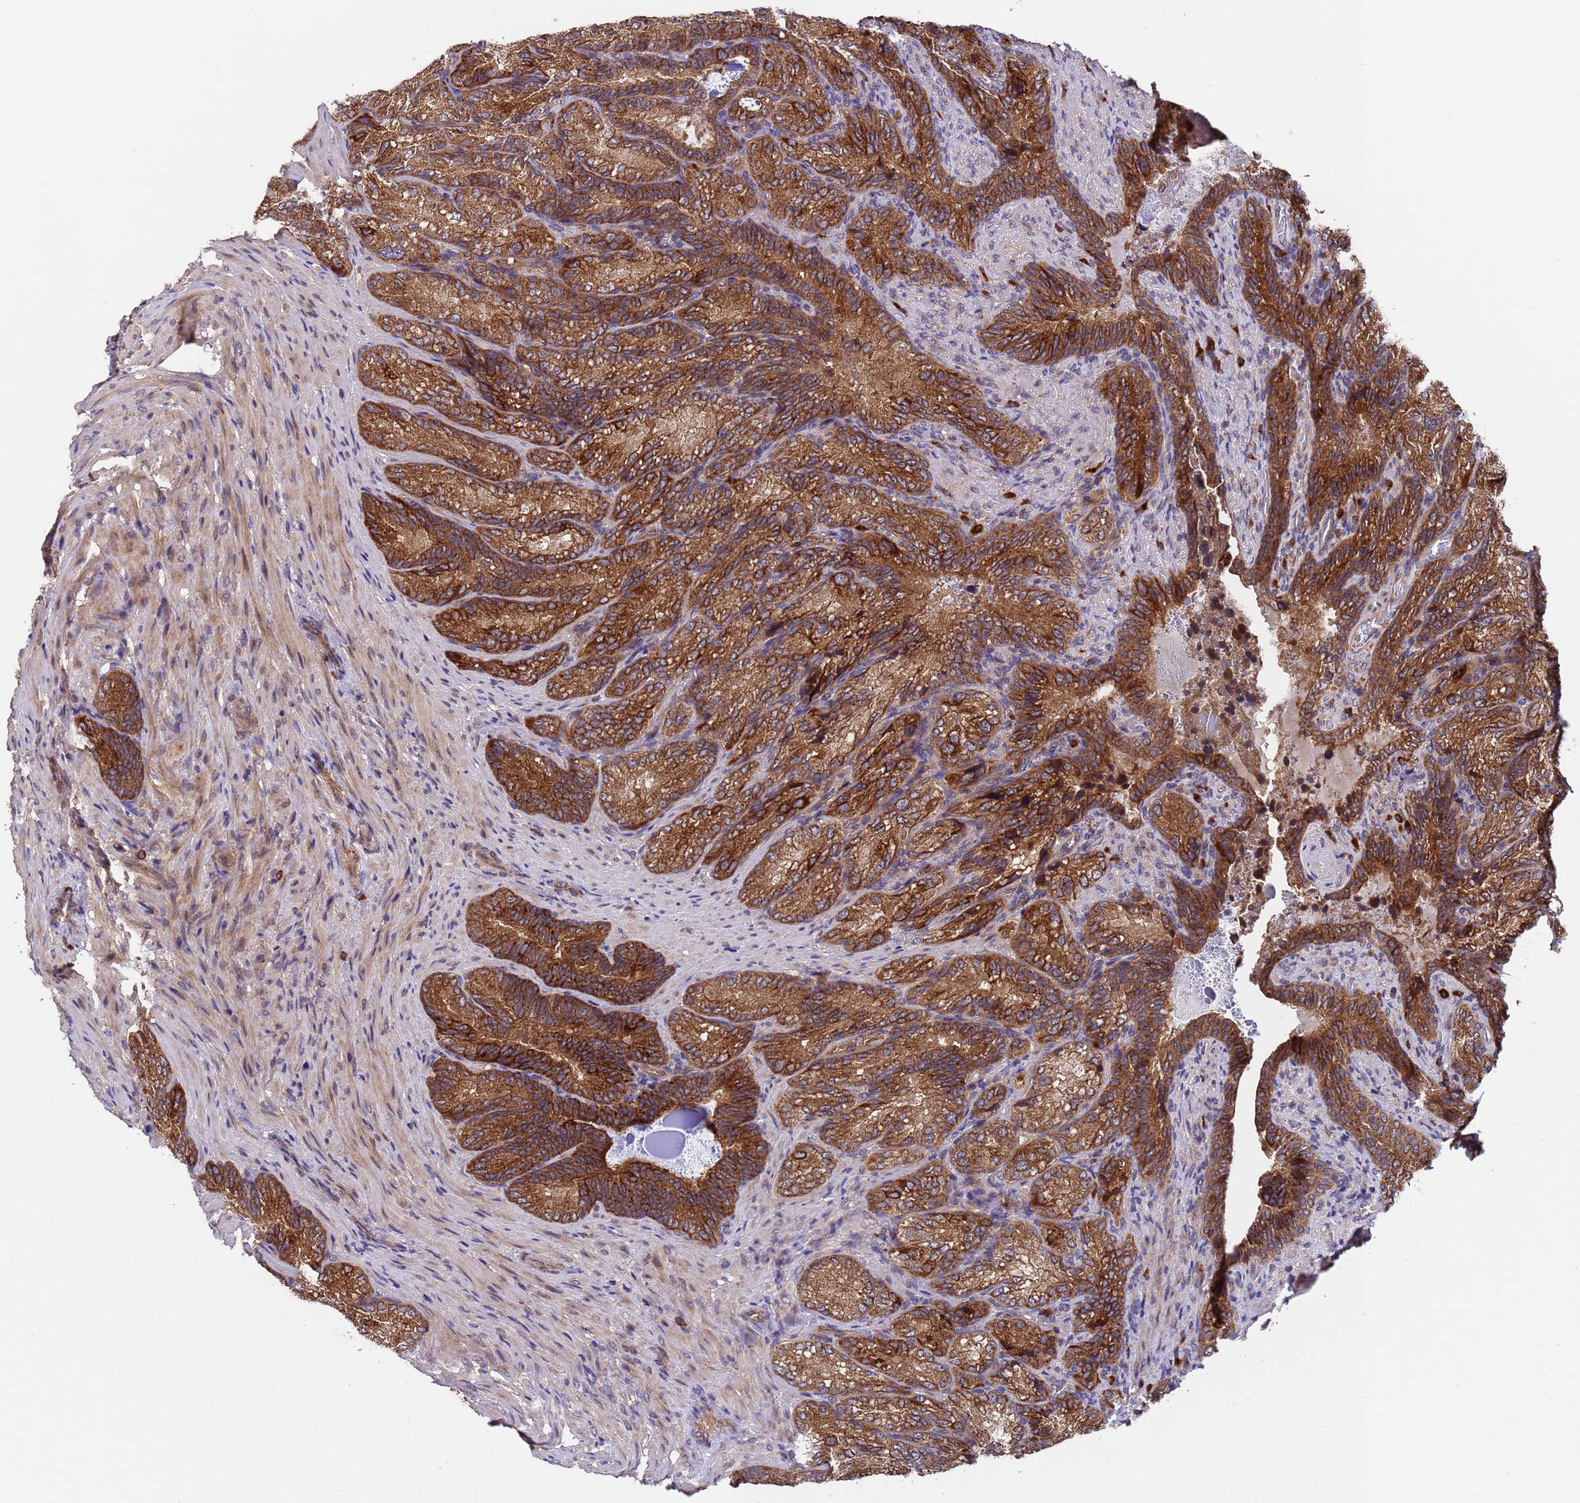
{"staining": {"intensity": "strong", "quantity": ">75%", "location": "cytoplasmic/membranous"}, "tissue": "seminal vesicle", "cell_type": "Glandular cells", "image_type": "normal", "snomed": [{"axis": "morphology", "description": "Normal tissue, NOS"}, {"axis": "topography", "description": "Seminal veicle"}], "caption": "This image shows immunohistochemistry (IHC) staining of normal human seminal vesicle, with high strong cytoplasmic/membranous positivity in approximately >75% of glandular cells.", "gene": "TSR3", "patient": {"sex": "male", "age": 58}}